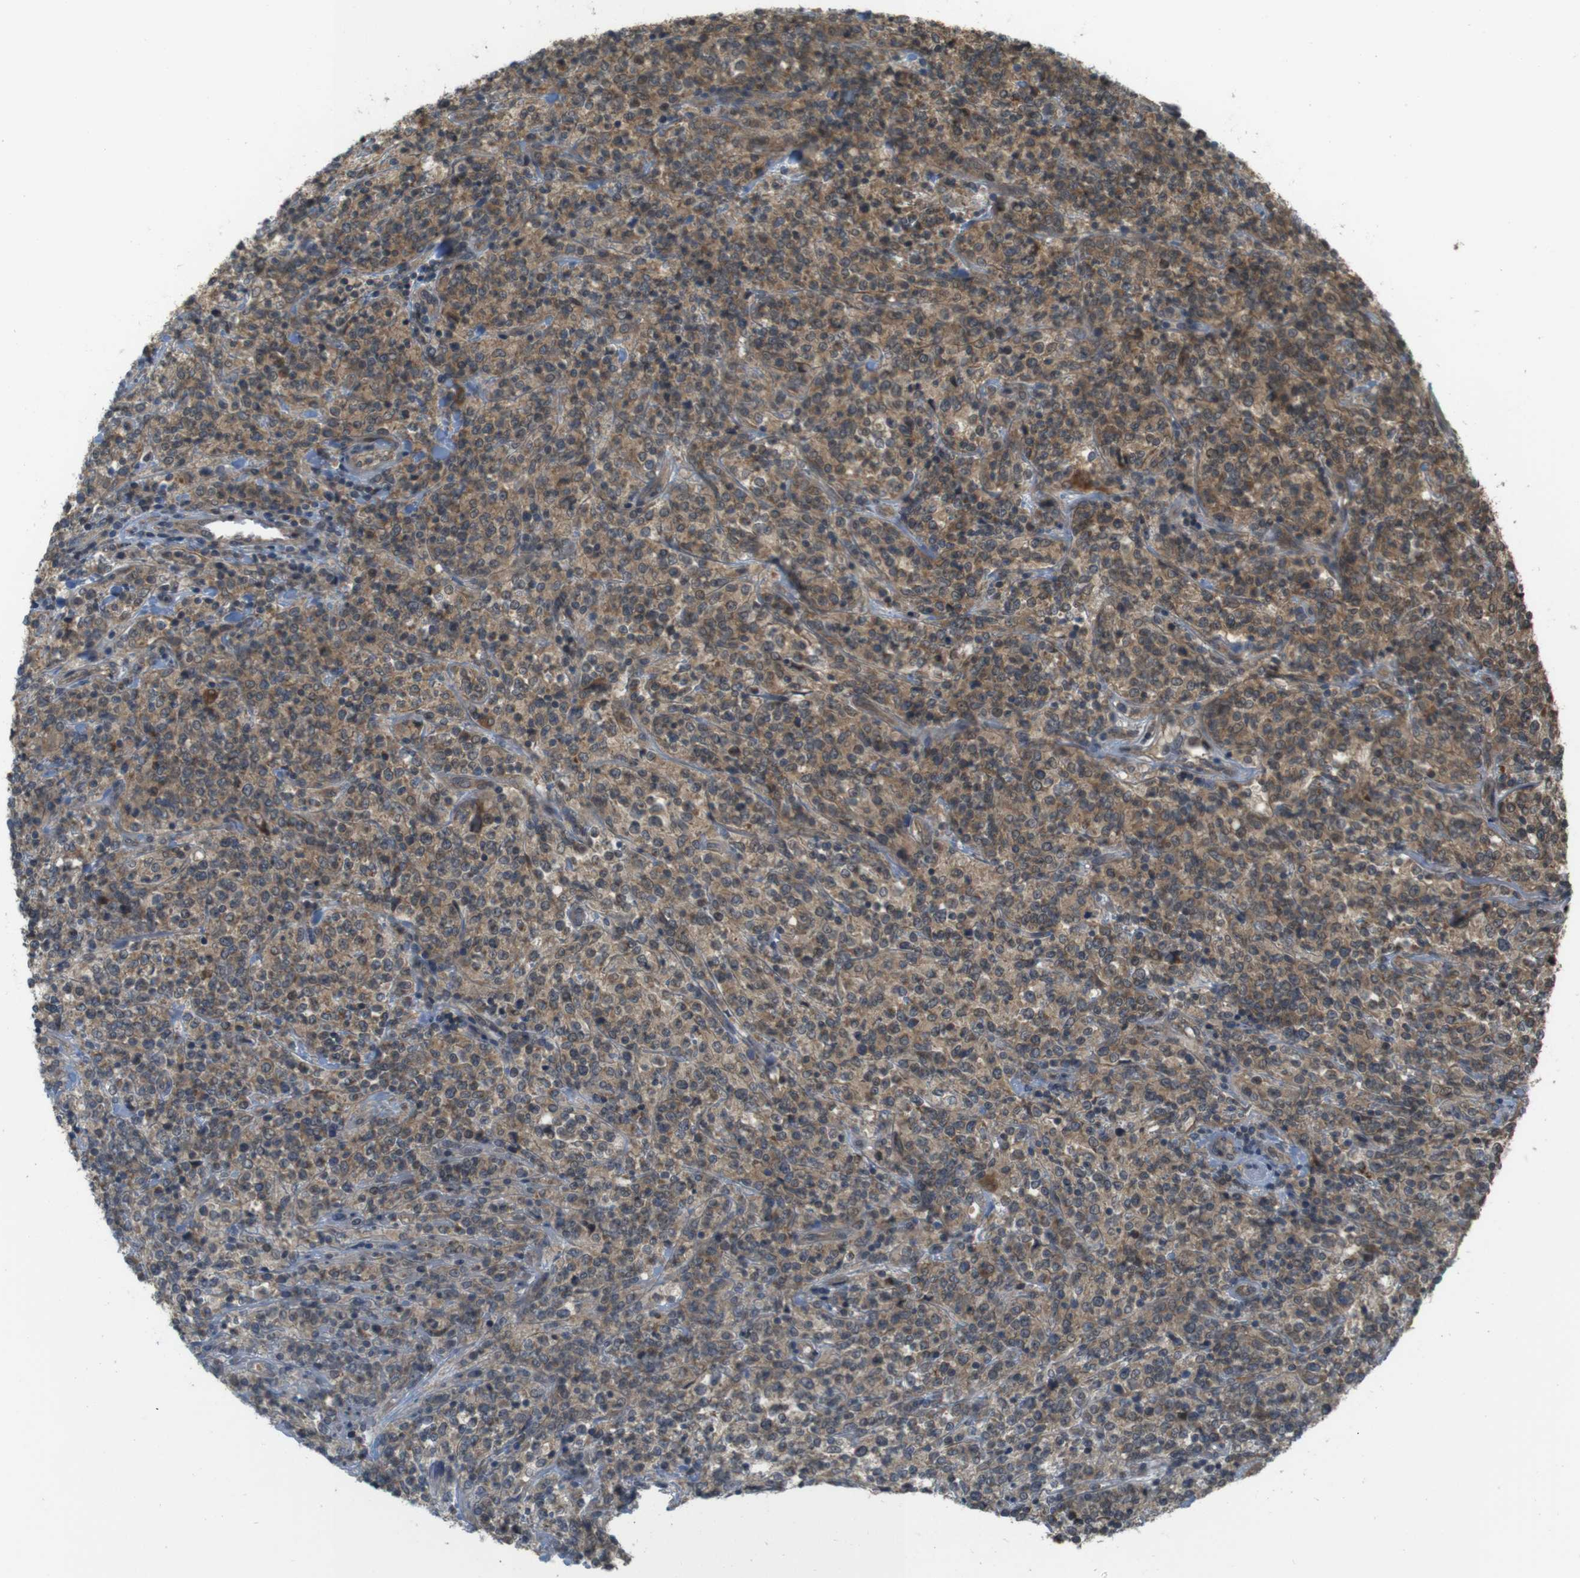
{"staining": {"intensity": "moderate", "quantity": ">75%", "location": "cytoplasmic/membranous"}, "tissue": "lymphoma", "cell_type": "Tumor cells", "image_type": "cancer", "snomed": [{"axis": "morphology", "description": "Malignant lymphoma, non-Hodgkin's type, High grade"}, {"axis": "topography", "description": "Soft tissue"}], "caption": "IHC of human high-grade malignant lymphoma, non-Hodgkin's type exhibits medium levels of moderate cytoplasmic/membranous expression in about >75% of tumor cells.", "gene": "RNF130", "patient": {"sex": "male", "age": 18}}